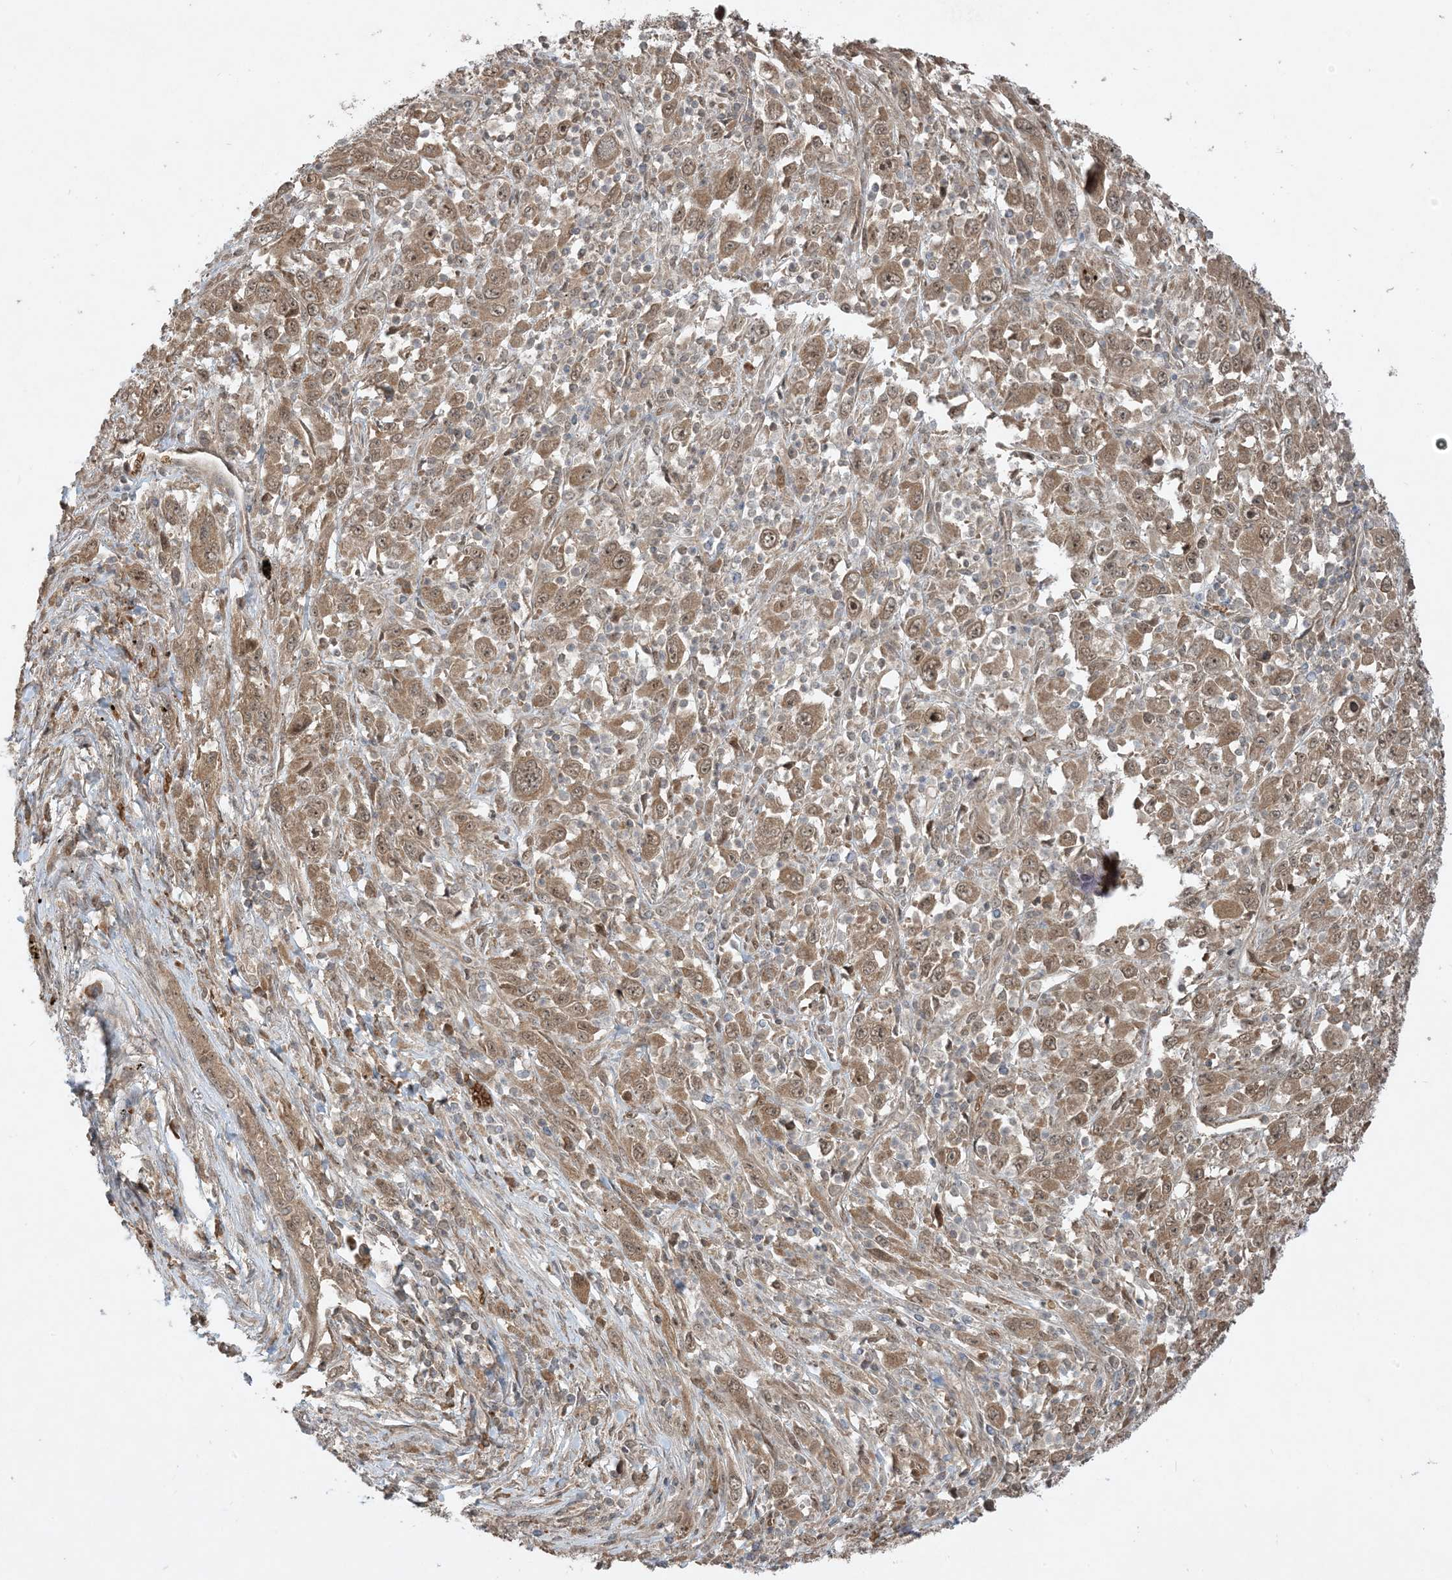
{"staining": {"intensity": "moderate", "quantity": ">75%", "location": "cytoplasmic/membranous,nuclear"}, "tissue": "melanoma", "cell_type": "Tumor cells", "image_type": "cancer", "snomed": [{"axis": "morphology", "description": "Malignant melanoma, Metastatic site"}, {"axis": "topography", "description": "Skin"}], "caption": "DAB immunohistochemical staining of human melanoma shows moderate cytoplasmic/membranous and nuclear protein staining in about >75% of tumor cells. The protein of interest is stained brown, and the nuclei are stained in blue (DAB (3,3'-diaminobenzidine) IHC with brightfield microscopy, high magnification).", "gene": "PUSL1", "patient": {"sex": "female", "age": 56}}